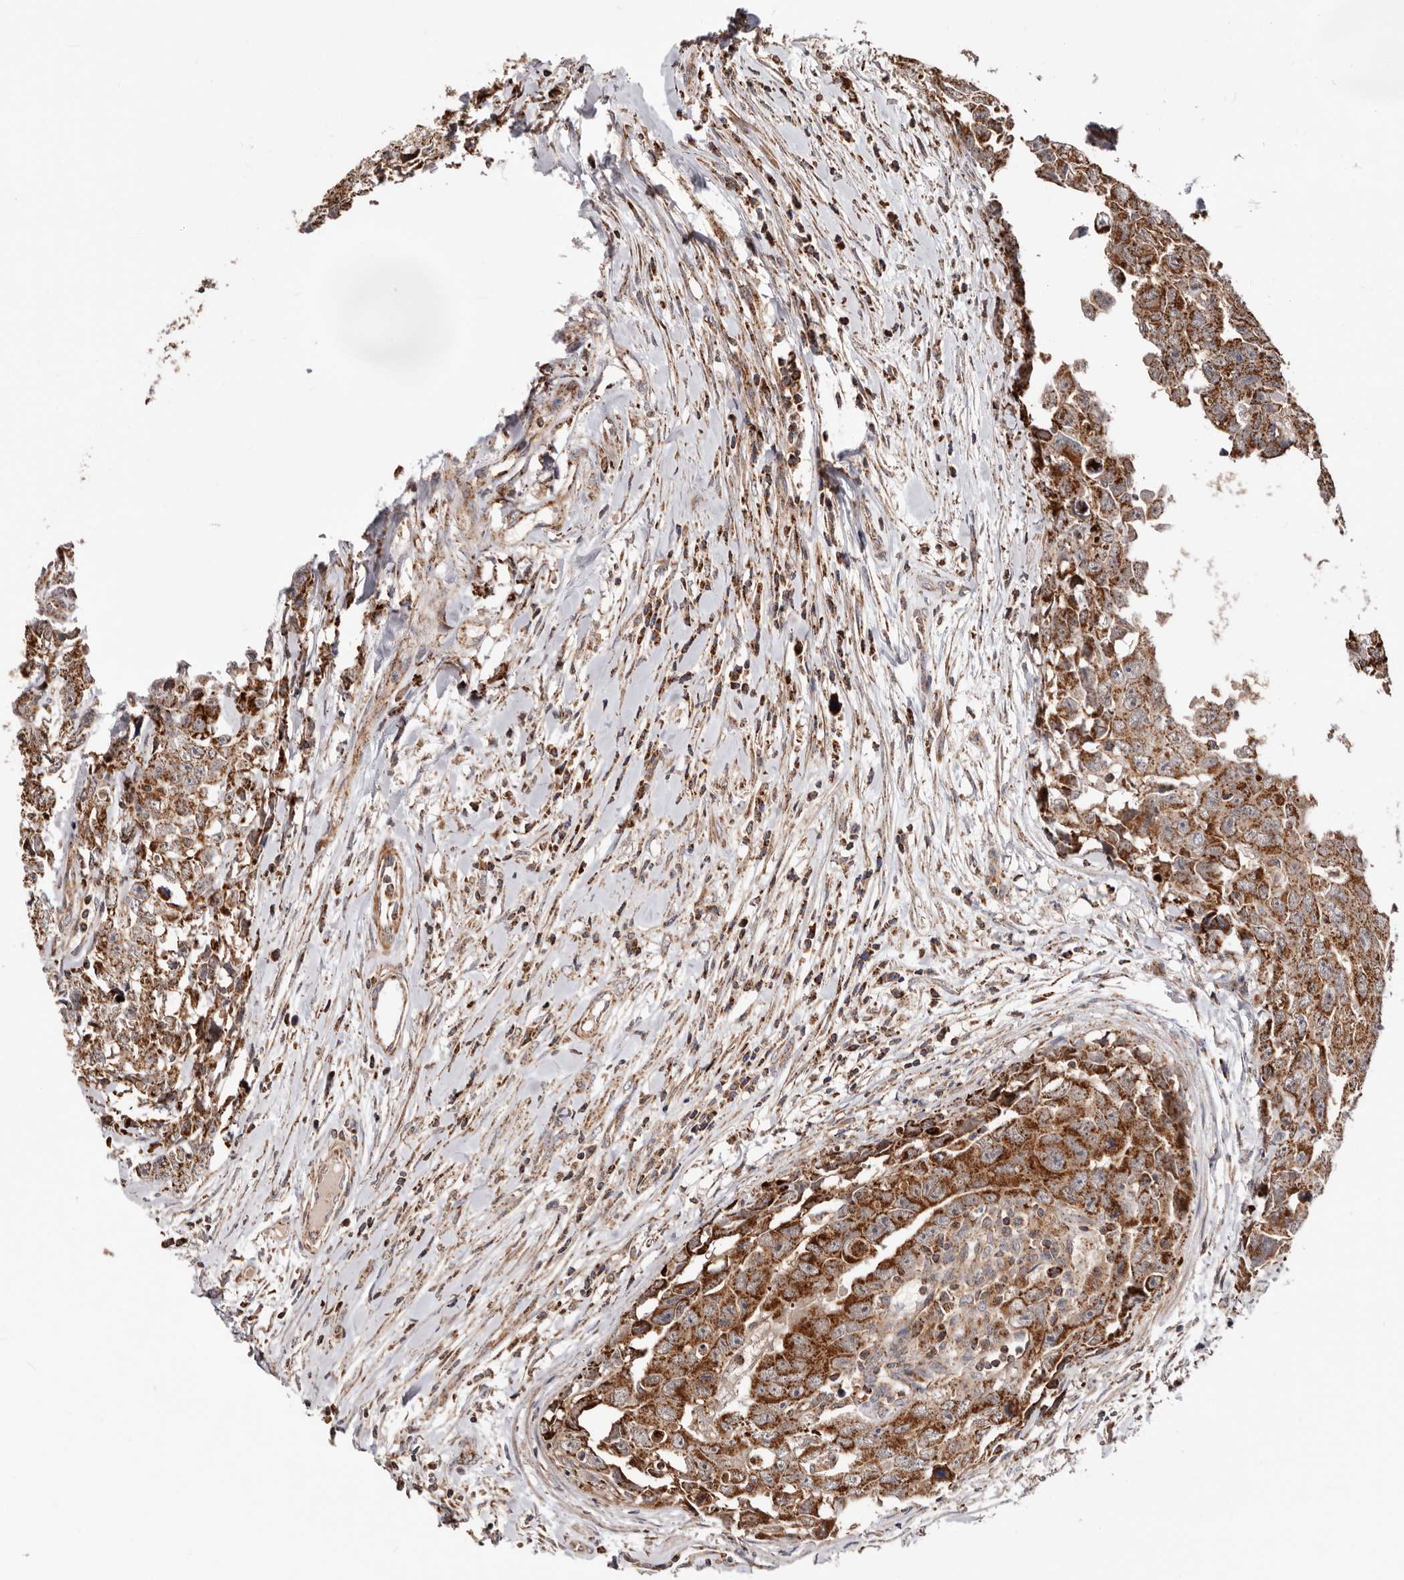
{"staining": {"intensity": "strong", "quantity": ">75%", "location": "cytoplasmic/membranous"}, "tissue": "testis cancer", "cell_type": "Tumor cells", "image_type": "cancer", "snomed": [{"axis": "morphology", "description": "Carcinoma, Embryonal, NOS"}, {"axis": "topography", "description": "Testis"}], "caption": "Testis cancer (embryonal carcinoma) stained with a protein marker displays strong staining in tumor cells.", "gene": "PRKACB", "patient": {"sex": "male", "age": 28}}